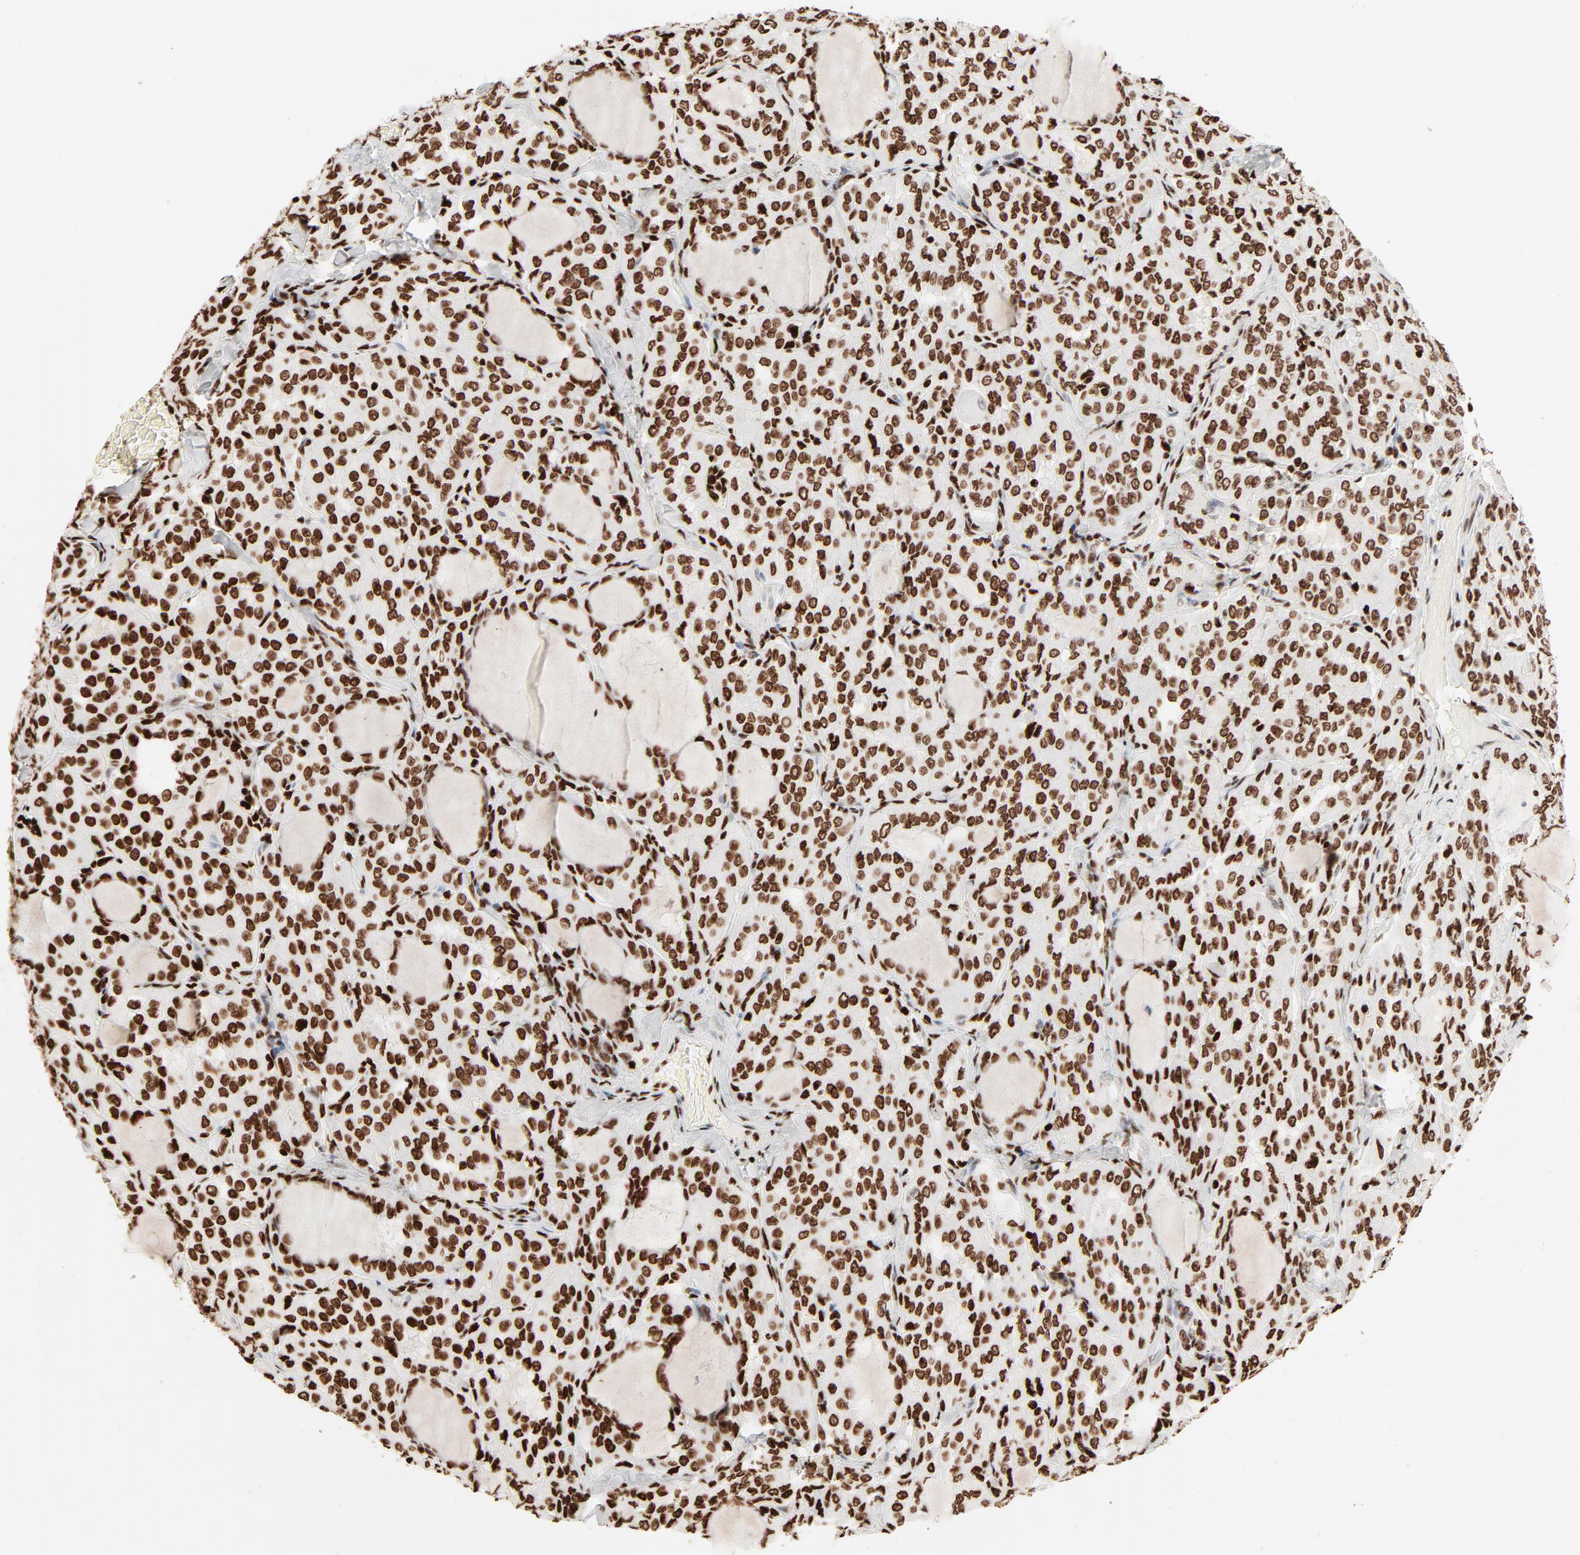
{"staining": {"intensity": "strong", "quantity": ">75%", "location": "nuclear"}, "tissue": "thyroid cancer", "cell_type": "Tumor cells", "image_type": "cancer", "snomed": [{"axis": "morphology", "description": "Papillary adenocarcinoma, NOS"}, {"axis": "topography", "description": "Thyroid gland"}], "caption": "Immunohistochemistry (IHC) photomicrograph of neoplastic tissue: papillary adenocarcinoma (thyroid) stained using IHC shows high levels of strong protein expression localized specifically in the nuclear of tumor cells, appearing as a nuclear brown color.", "gene": "HMGB2", "patient": {"sex": "male", "age": 20}}